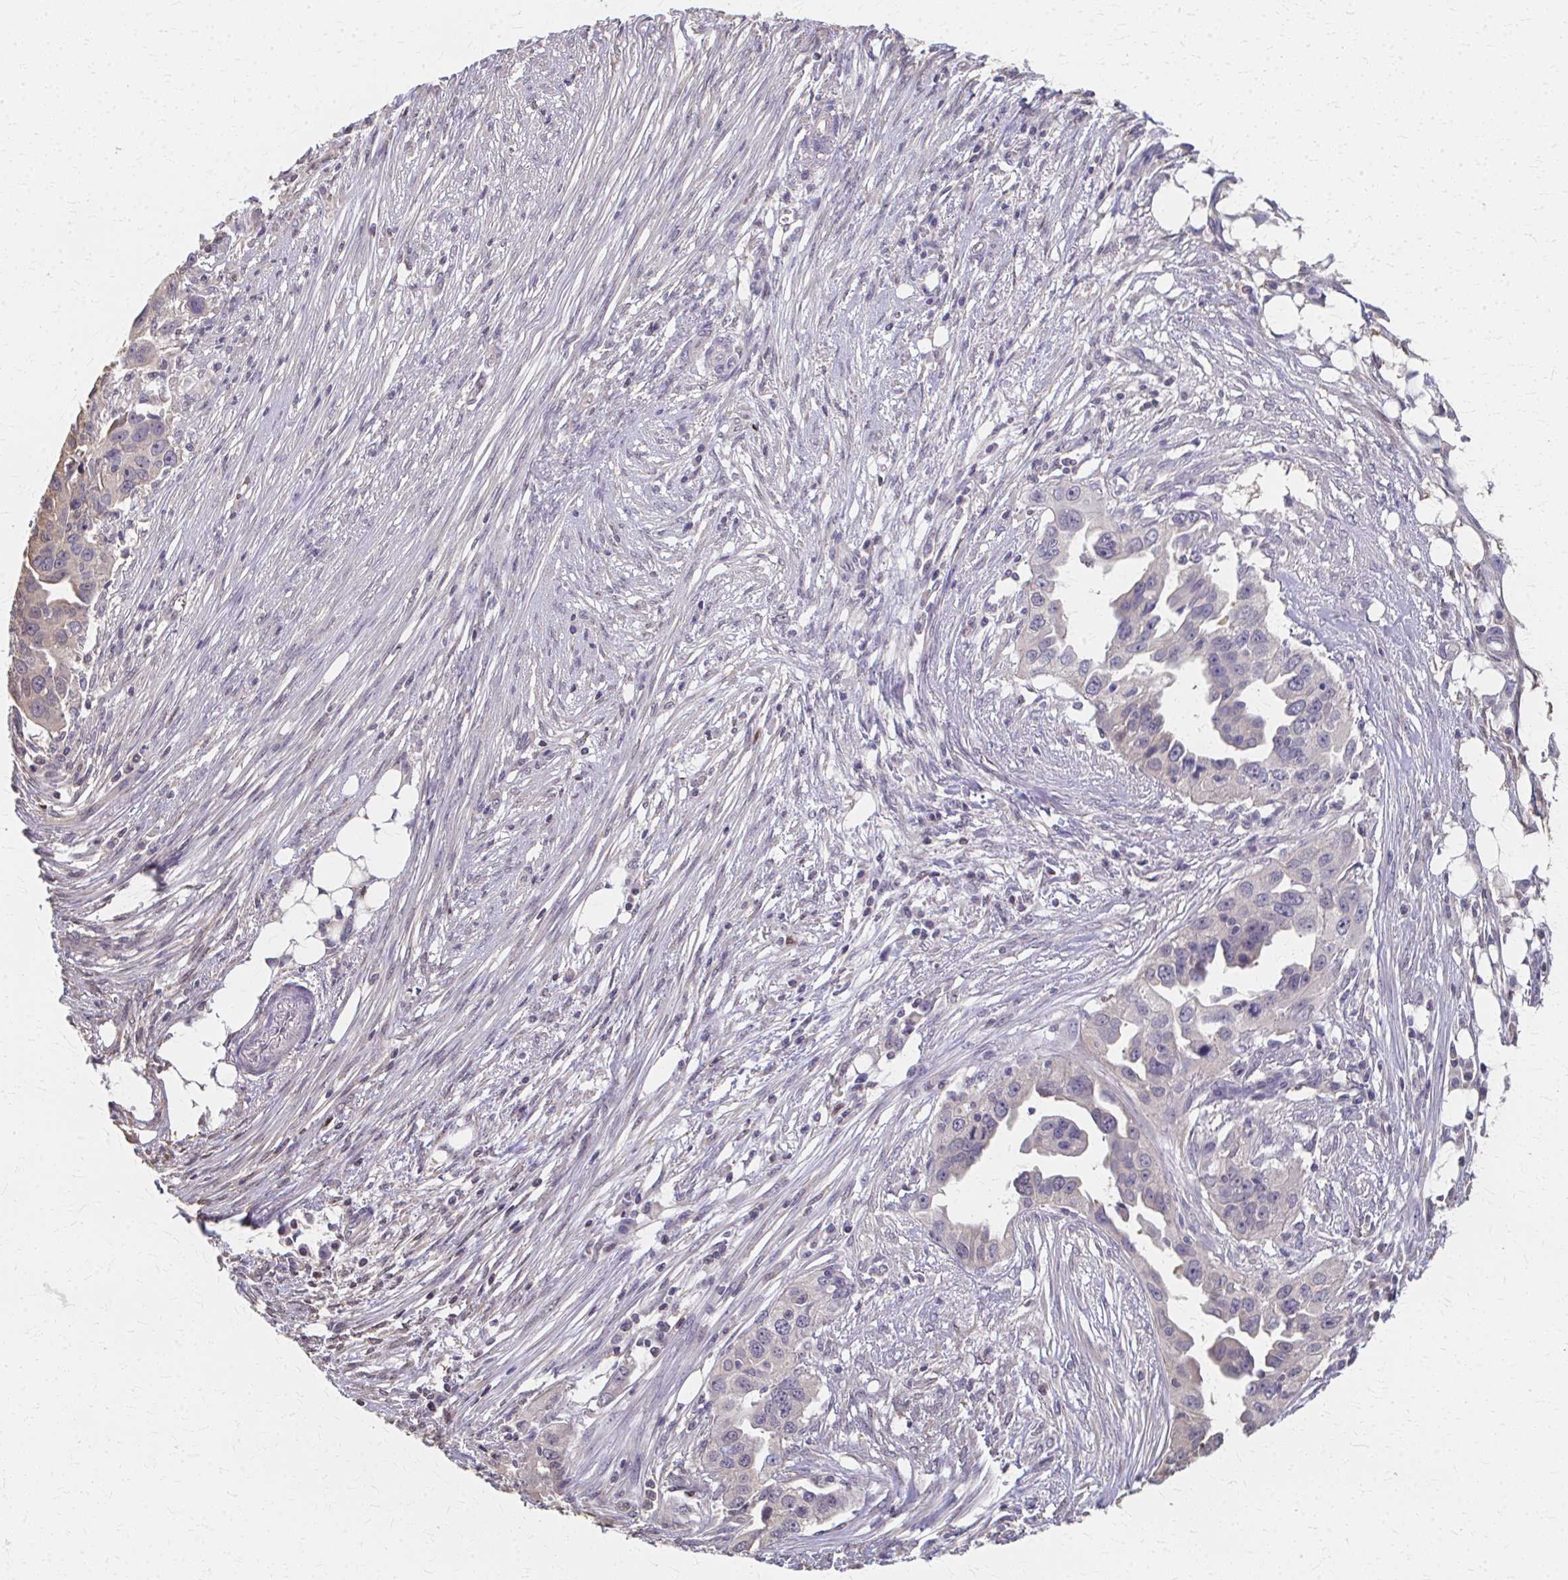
{"staining": {"intensity": "negative", "quantity": "none", "location": "none"}, "tissue": "ovarian cancer", "cell_type": "Tumor cells", "image_type": "cancer", "snomed": [{"axis": "morphology", "description": "Carcinoma, endometroid"}, {"axis": "morphology", "description": "Cystadenocarcinoma, serous, NOS"}, {"axis": "topography", "description": "Ovary"}], "caption": "The image reveals no significant positivity in tumor cells of endometroid carcinoma (ovarian).", "gene": "RABGAP1L", "patient": {"sex": "female", "age": 45}}